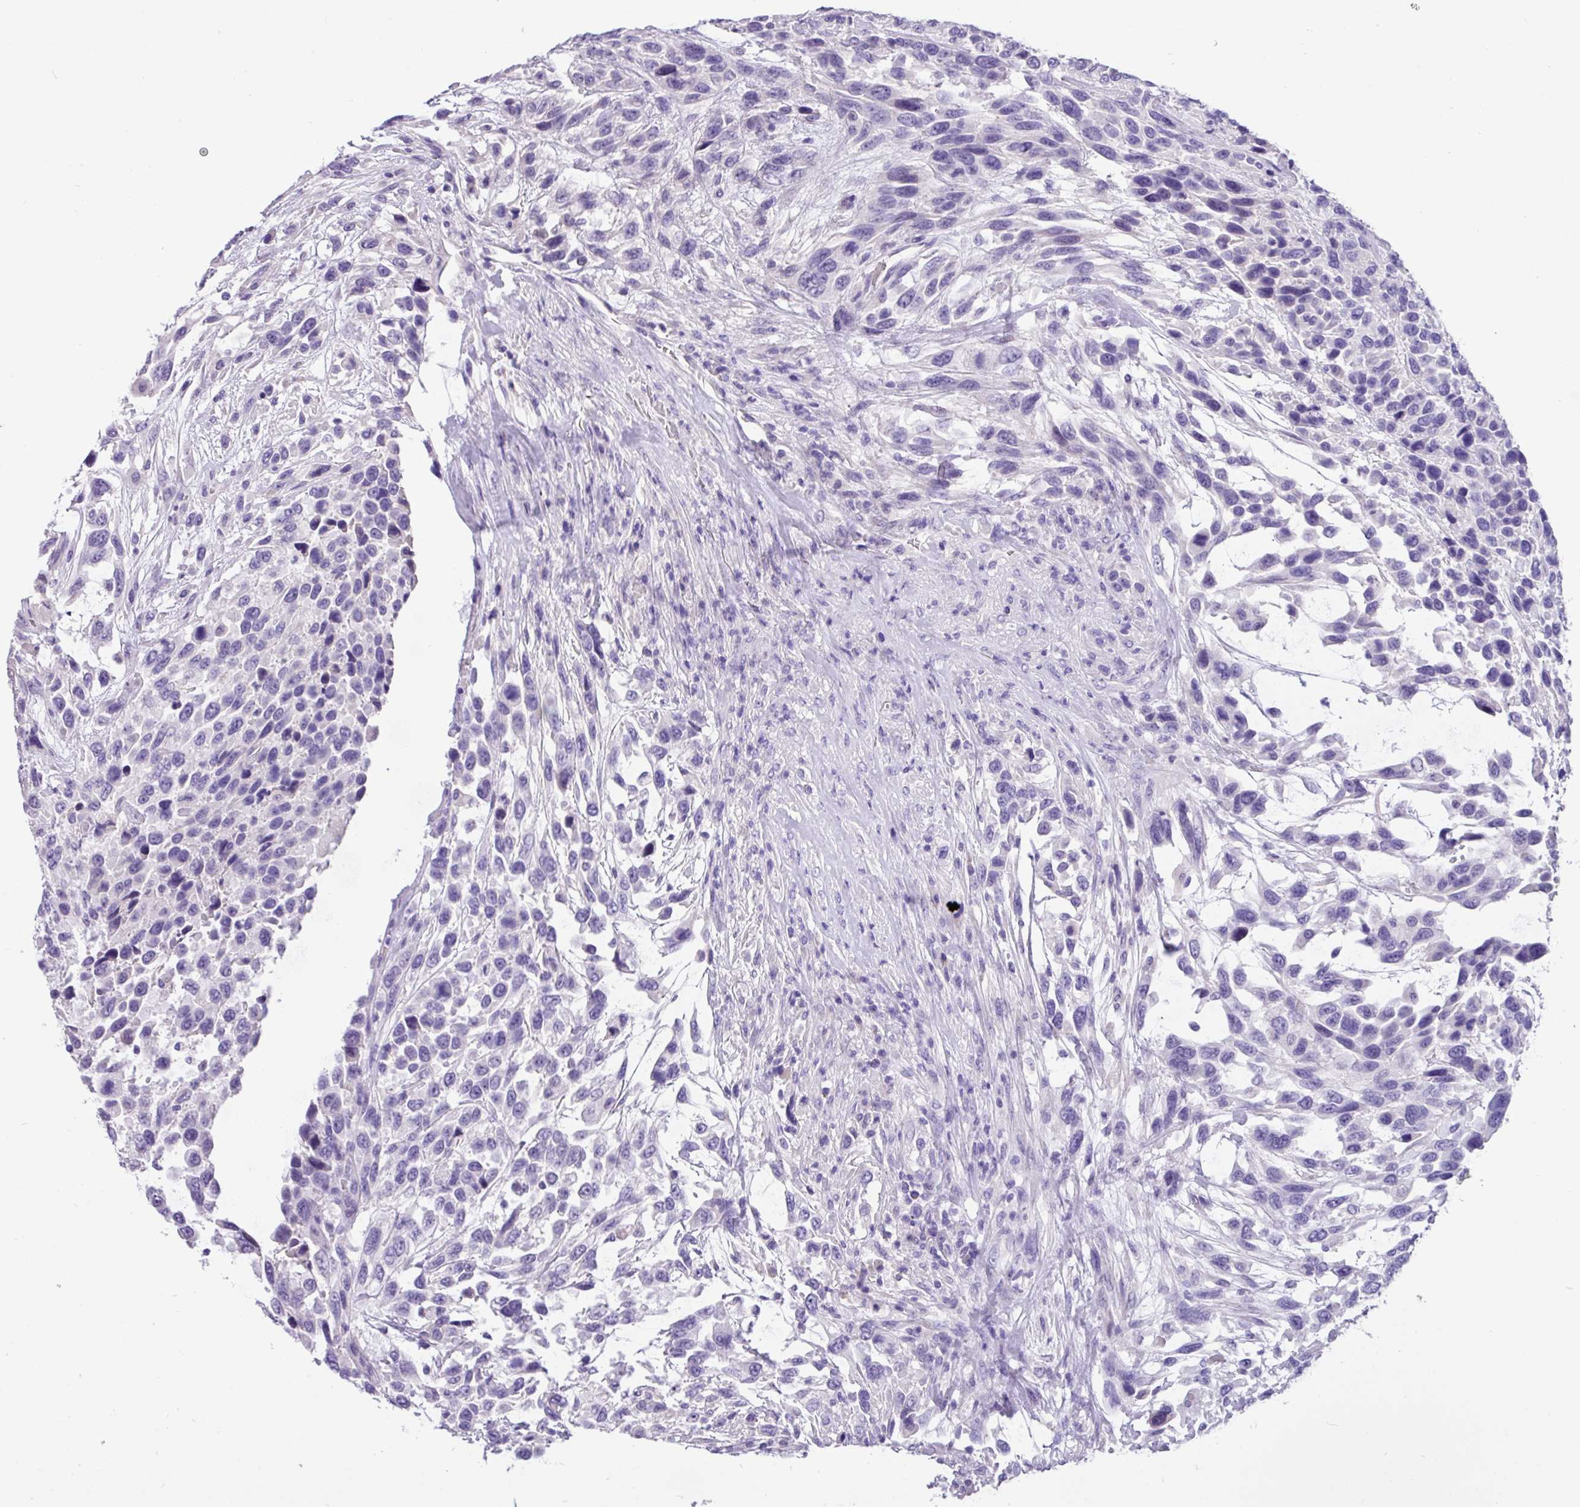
{"staining": {"intensity": "negative", "quantity": "none", "location": "none"}, "tissue": "pancreatic cancer", "cell_type": "Tumor cells", "image_type": "cancer", "snomed": [{"axis": "morphology", "description": "Adenocarcinoma, NOS"}, {"axis": "topography", "description": "Pancreas"}], "caption": "High power microscopy photomicrograph of an immunohistochemistry (IHC) photomicrograph of pancreatic adenocarcinoma, revealing no significant expression in tumor cells.", "gene": "EPCAM", "patient": {"sex": "female", "age": 61}}